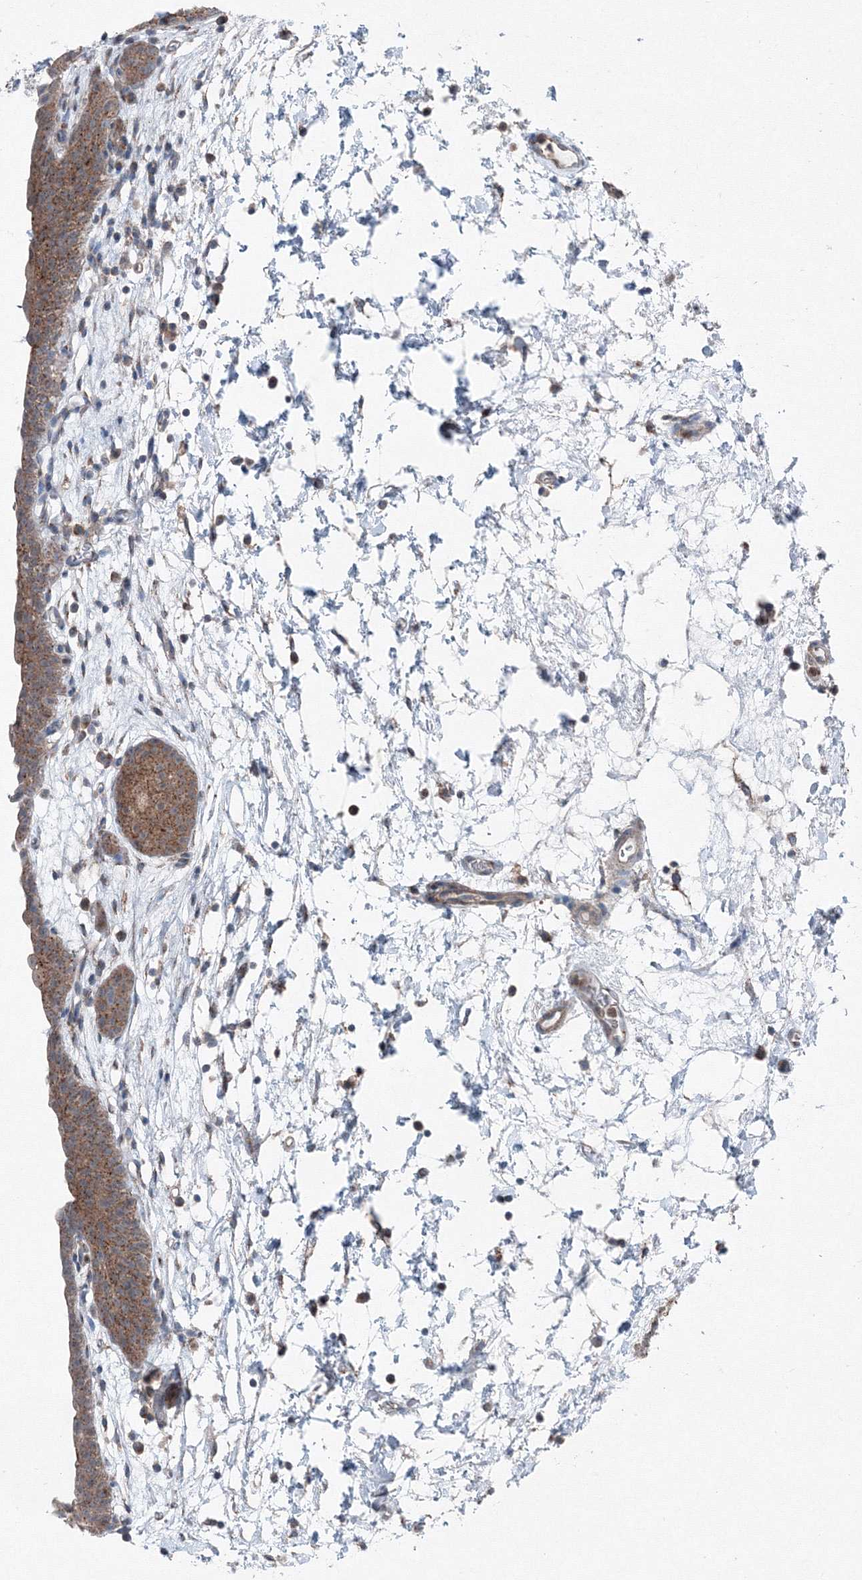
{"staining": {"intensity": "moderate", "quantity": ">75%", "location": "cytoplasmic/membranous"}, "tissue": "urinary bladder", "cell_type": "Urothelial cells", "image_type": "normal", "snomed": [{"axis": "morphology", "description": "Normal tissue, NOS"}, {"axis": "topography", "description": "Urinary bladder"}], "caption": "This image displays immunohistochemistry (IHC) staining of benign human urinary bladder, with medium moderate cytoplasmic/membranous positivity in about >75% of urothelial cells.", "gene": "TPRKB", "patient": {"sex": "male", "age": 83}}